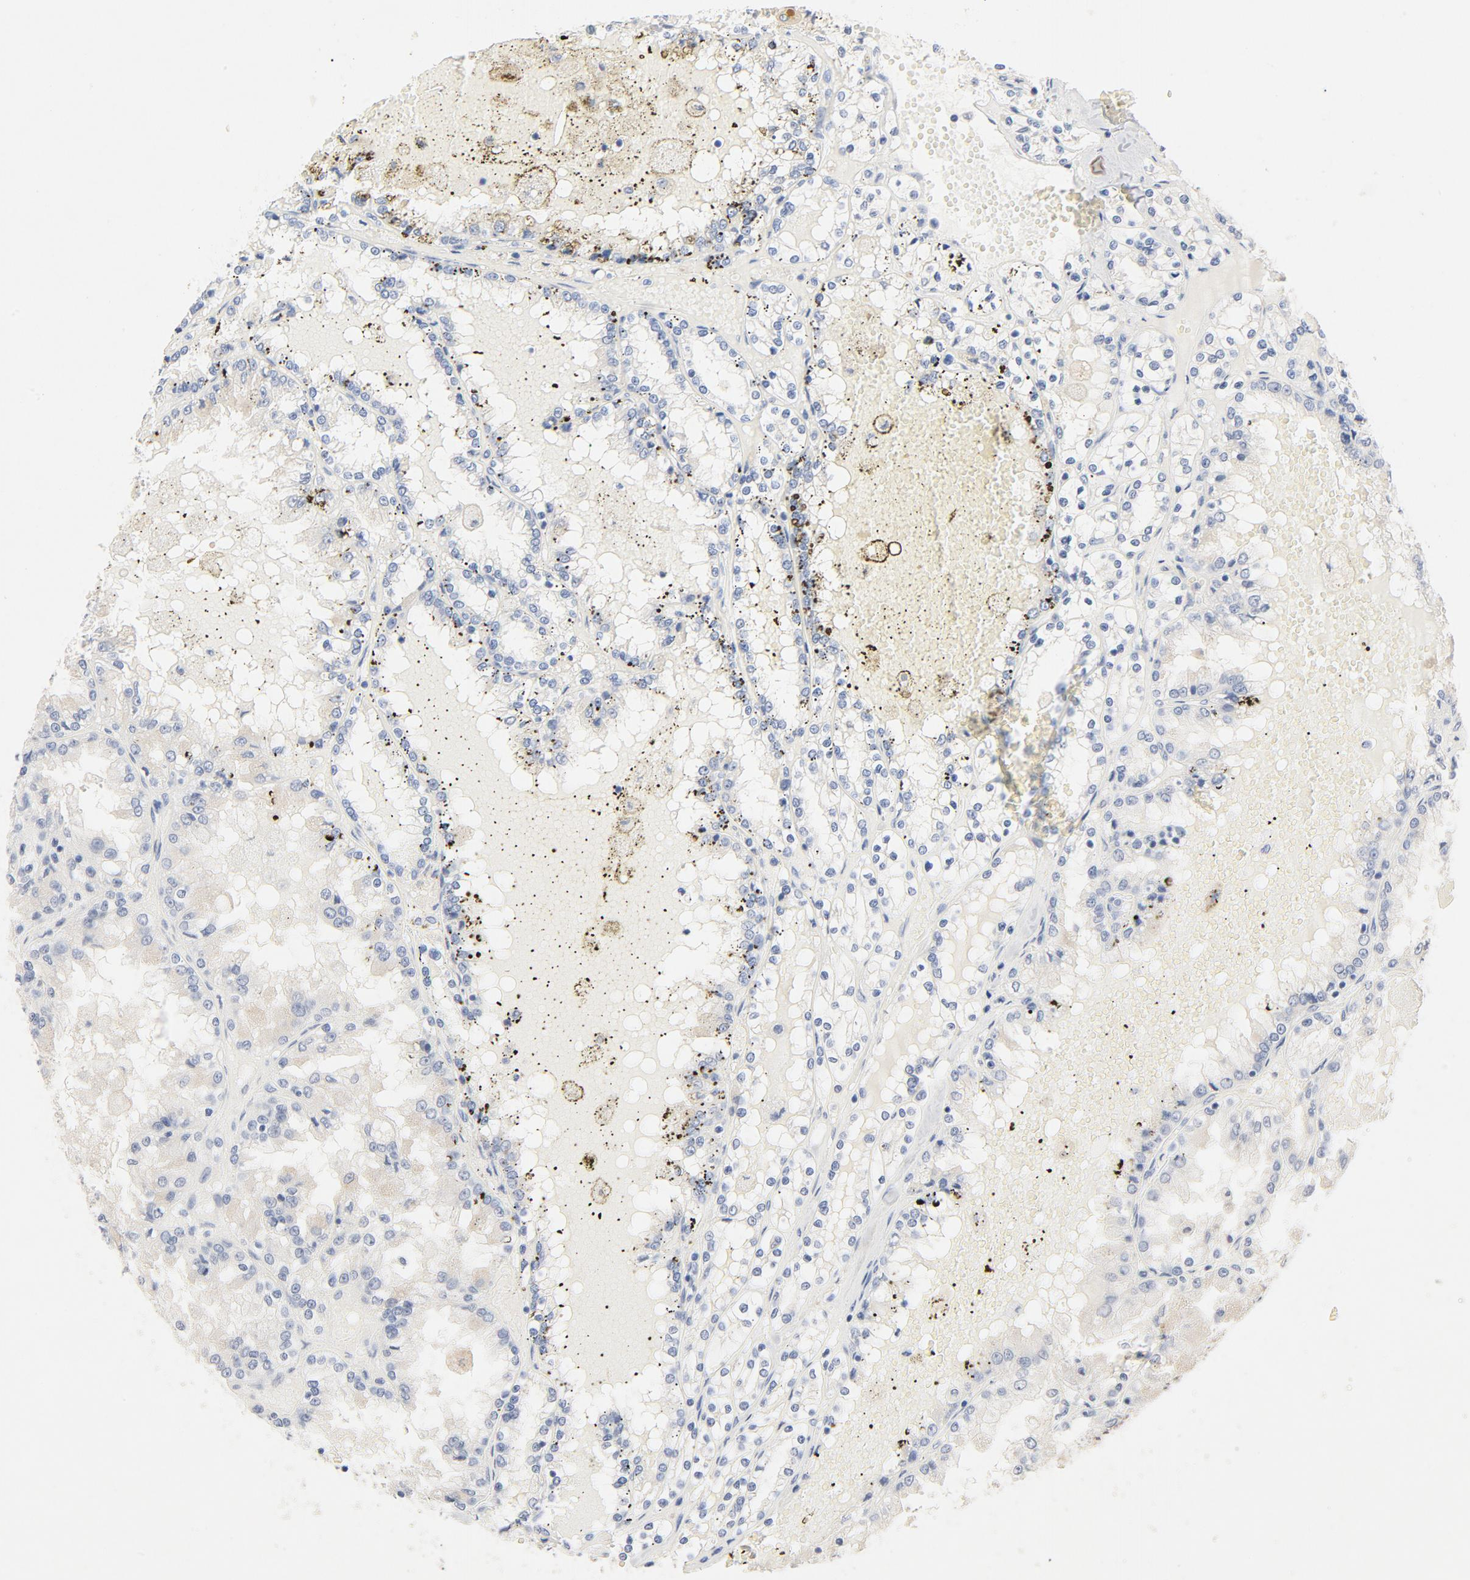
{"staining": {"intensity": "negative", "quantity": "none", "location": "none"}, "tissue": "renal cancer", "cell_type": "Tumor cells", "image_type": "cancer", "snomed": [{"axis": "morphology", "description": "Adenocarcinoma, NOS"}, {"axis": "topography", "description": "Kidney"}], "caption": "A histopathology image of renal cancer (adenocarcinoma) stained for a protein displays no brown staining in tumor cells. (DAB immunohistochemistry visualized using brightfield microscopy, high magnification).", "gene": "STAT1", "patient": {"sex": "female", "age": 56}}